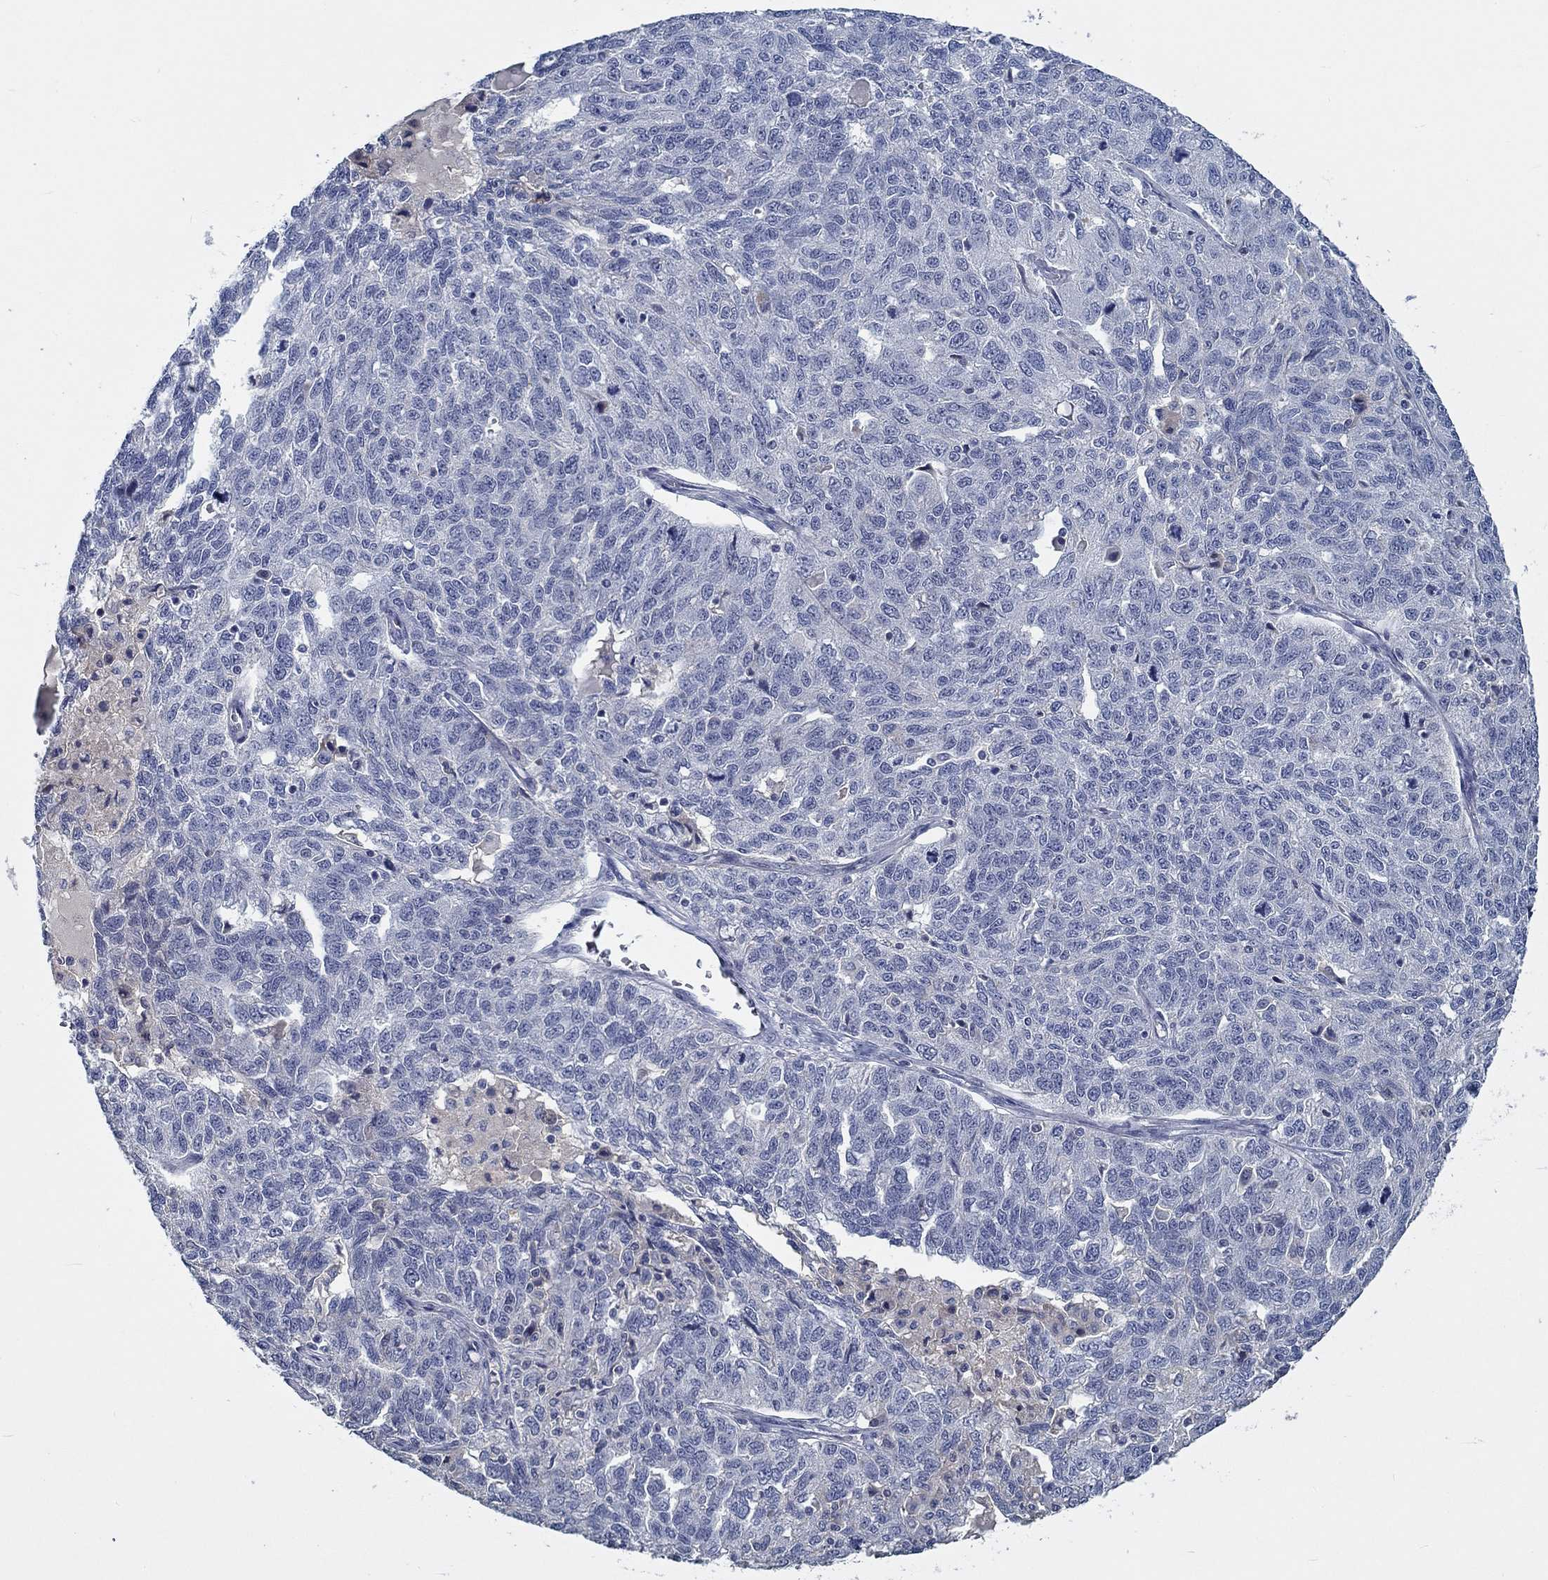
{"staining": {"intensity": "negative", "quantity": "none", "location": "none"}, "tissue": "ovarian cancer", "cell_type": "Tumor cells", "image_type": "cancer", "snomed": [{"axis": "morphology", "description": "Cystadenocarcinoma, serous, NOS"}, {"axis": "topography", "description": "Ovary"}], "caption": "Immunohistochemistry image of human serous cystadenocarcinoma (ovarian) stained for a protein (brown), which shows no positivity in tumor cells. (Brightfield microscopy of DAB (3,3'-diaminobenzidine) IHC at high magnification).", "gene": "MYBPC1", "patient": {"sex": "female", "age": 71}}